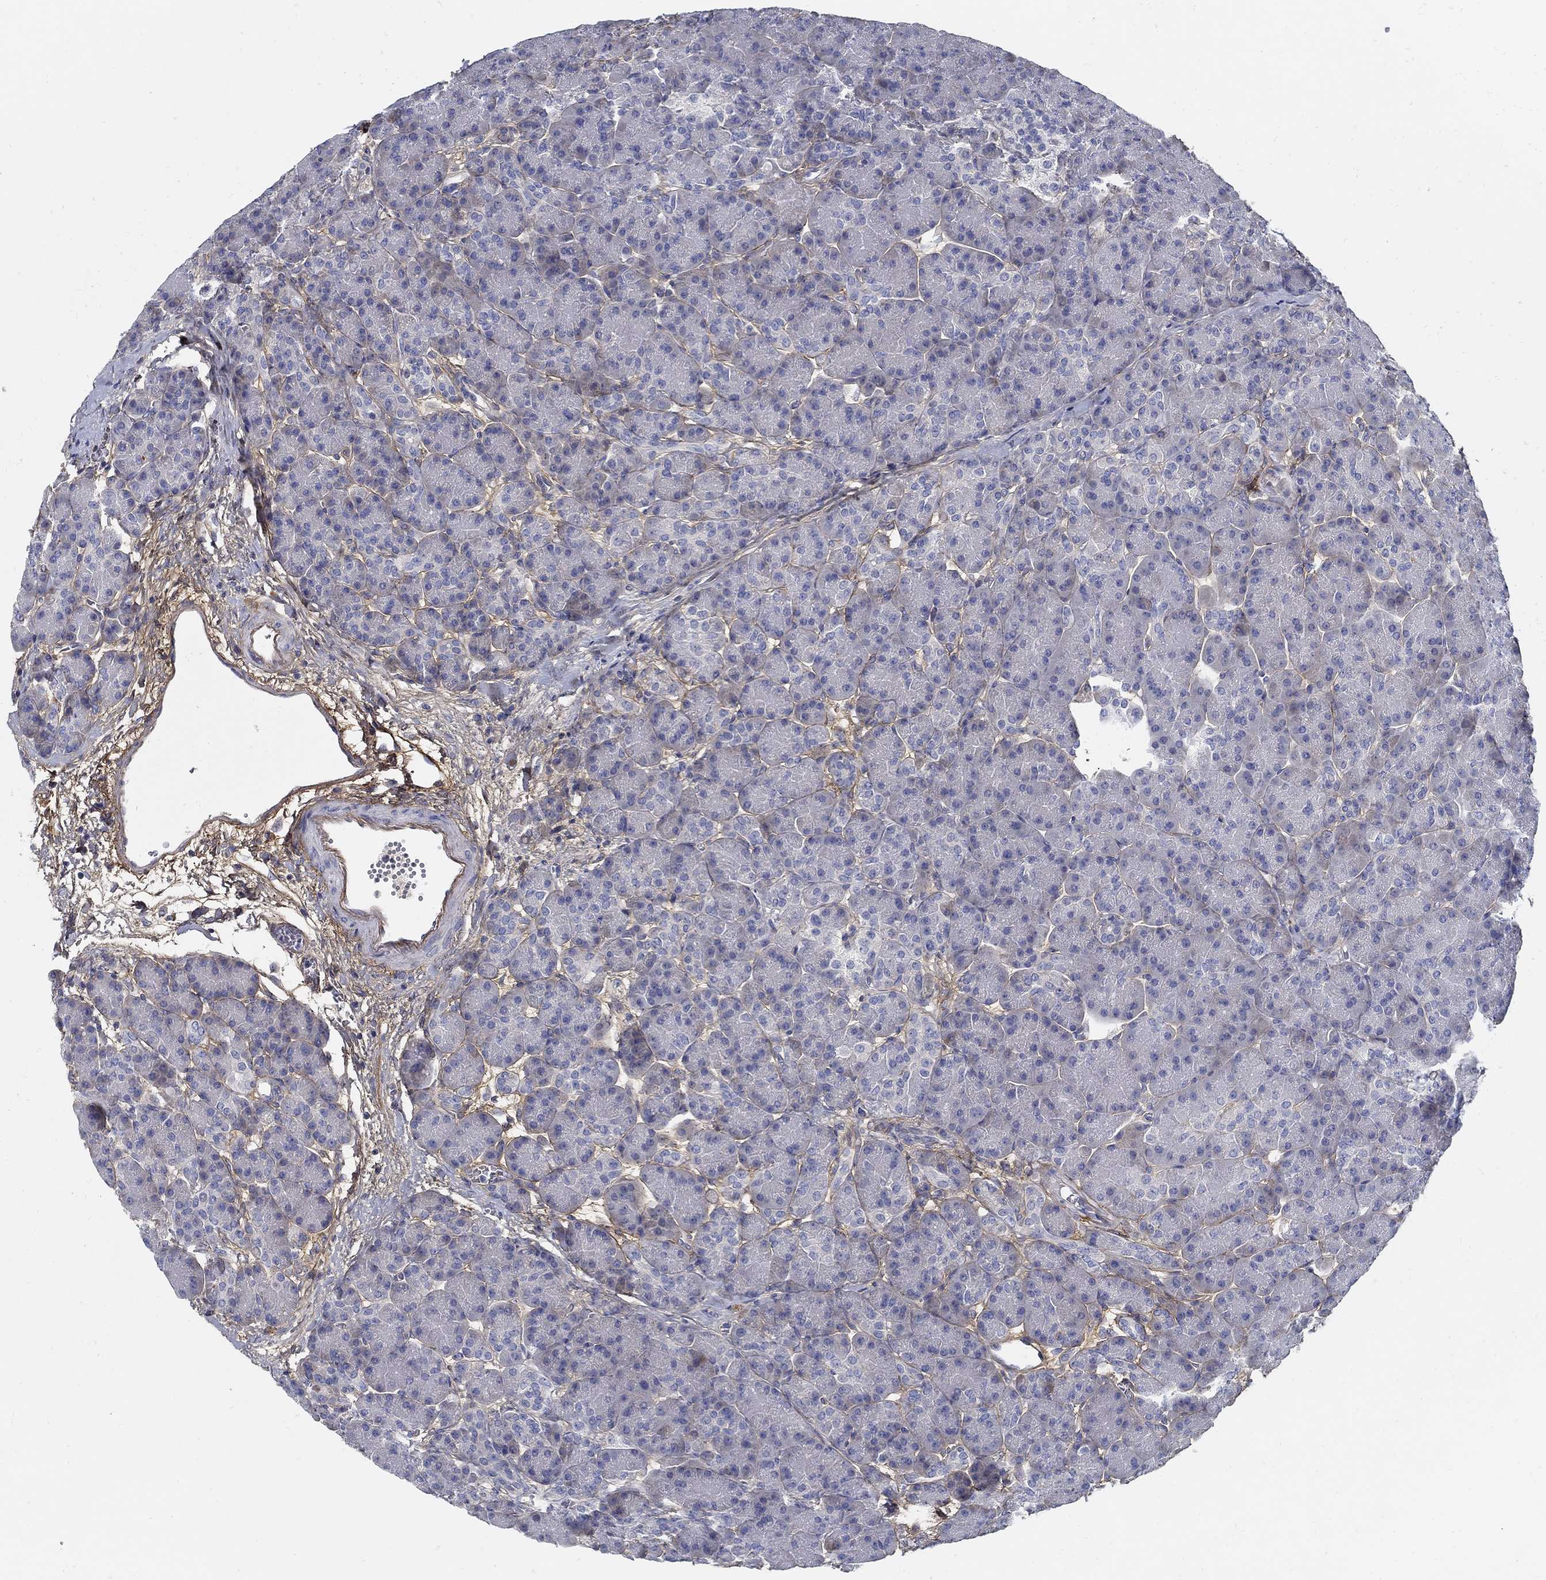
{"staining": {"intensity": "negative", "quantity": "none", "location": "none"}, "tissue": "pancreas", "cell_type": "Exocrine glandular cells", "image_type": "normal", "snomed": [{"axis": "morphology", "description": "Normal tissue, NOS"}, {"axis": "topography", "description": "Pancreas"}], "caption": "Photomicrograph shows no significant protein expression in exocrine glandular cells of benign pancreas. (DAB (3,3'-diaminobenzidine) immunohistochemistry visualized using brightfield microscopy, high magnification).", "gene": "TGFBI", "patient": {"sex": "female", "age": 63}}